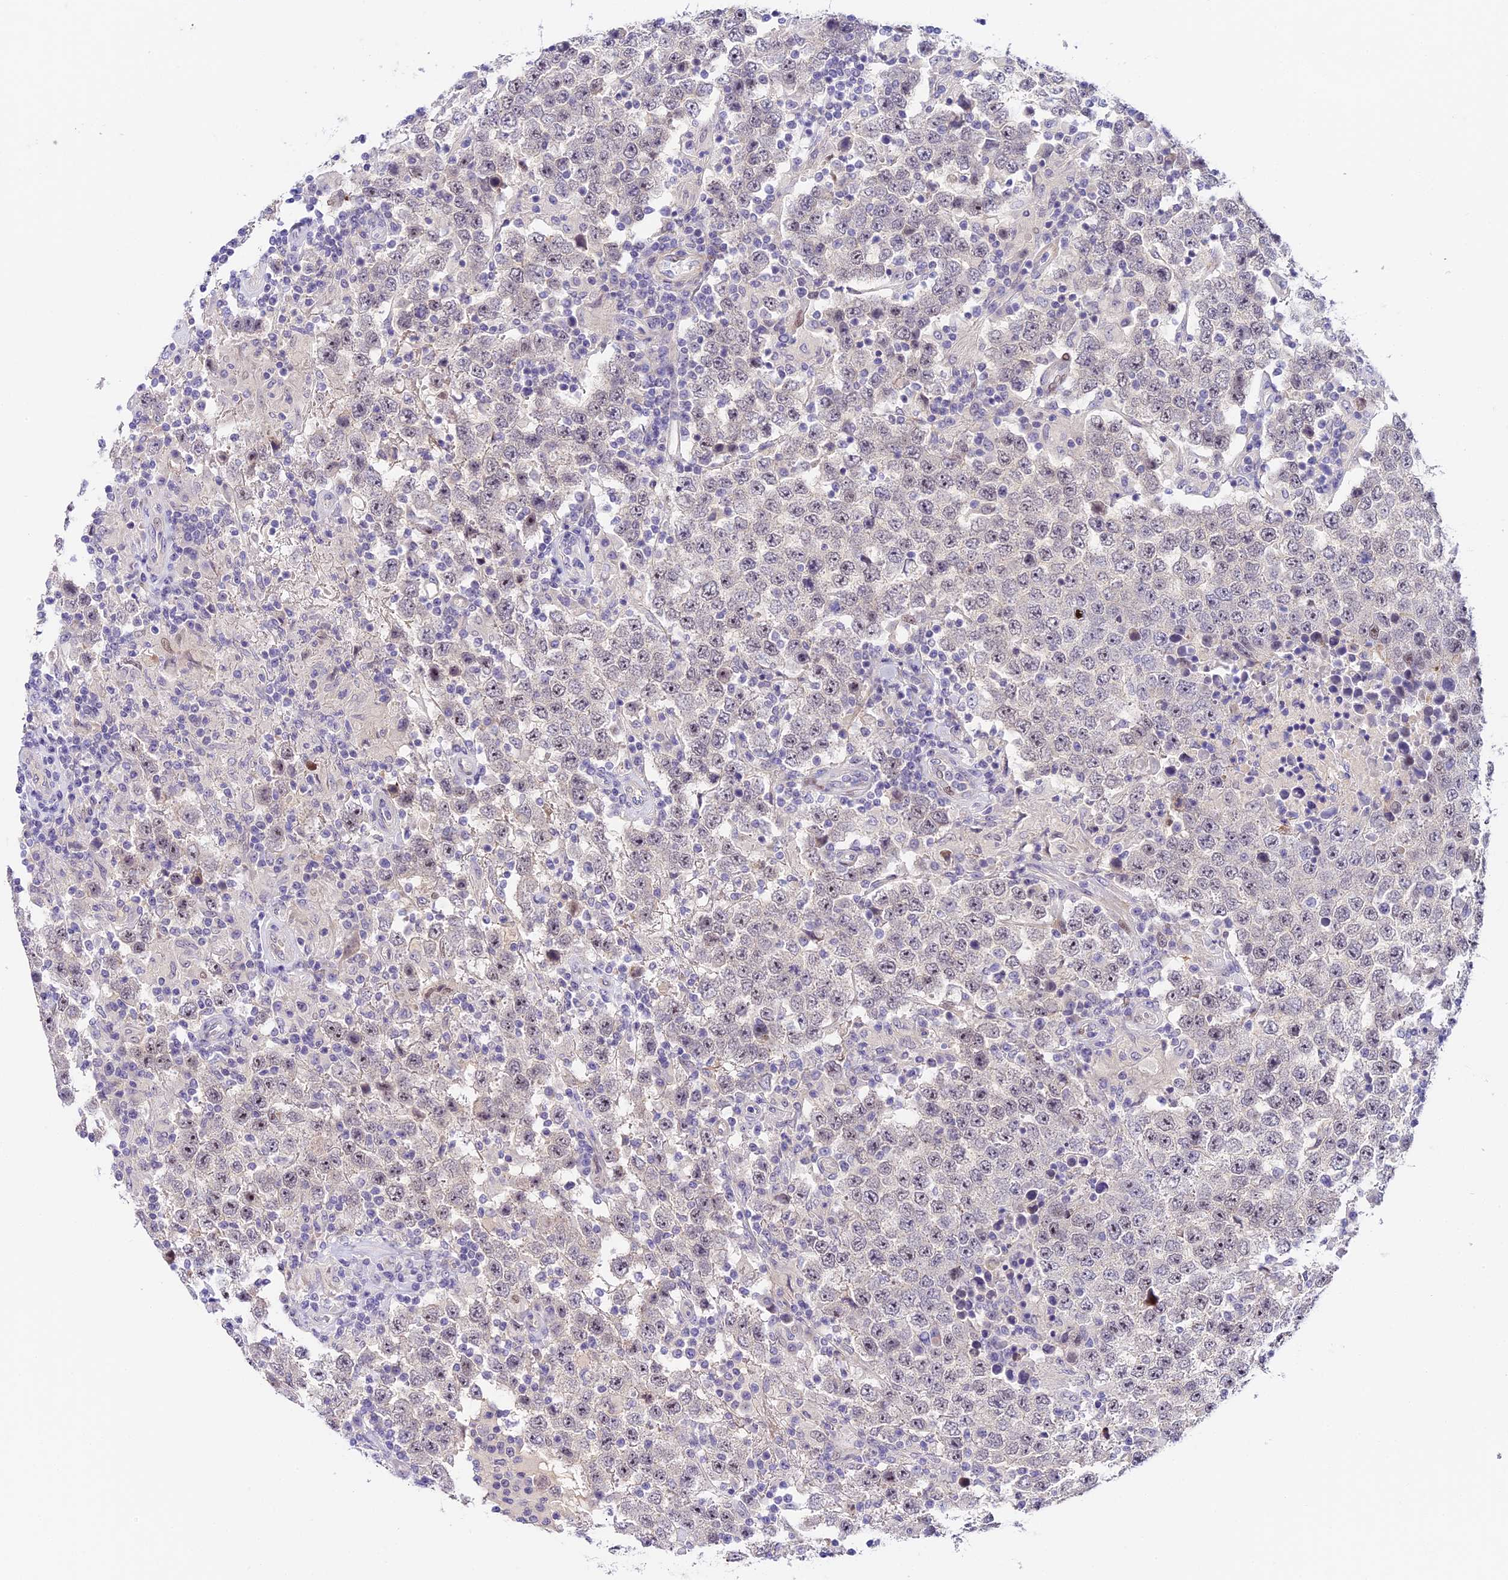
{"staining": {"intensity": "moderate", "quantity": "25%-75%", "location": "nuclear"}, "tissue": "testis cancer", "cell_type": "Tumor cells", "image_type": "cancer", "snomed": [{"axis": "morphology", "description": "Normal tissue, NOS"}, {"axis": "morphology", "description": "Urothelial carcinoma, High grade"}, {"axis": "morphology", "description": "Seminoma, NOS"}, {"axis": "morphology", "description": "Carcinoma, Embryonal, NOS"}, {"axis": "topography", "description": "Urinary bladder"}, {"axis": "topography", "description": "Testis"}], "caption": "Immunohistochemical staining of testis urothelial carcinoma (high-grade) reveals moderate nuclear protein positivity in approximately 25%-75% of tumor cells.", "gene": "MIDN", "patient": {"sex": "male", "age": 41}}